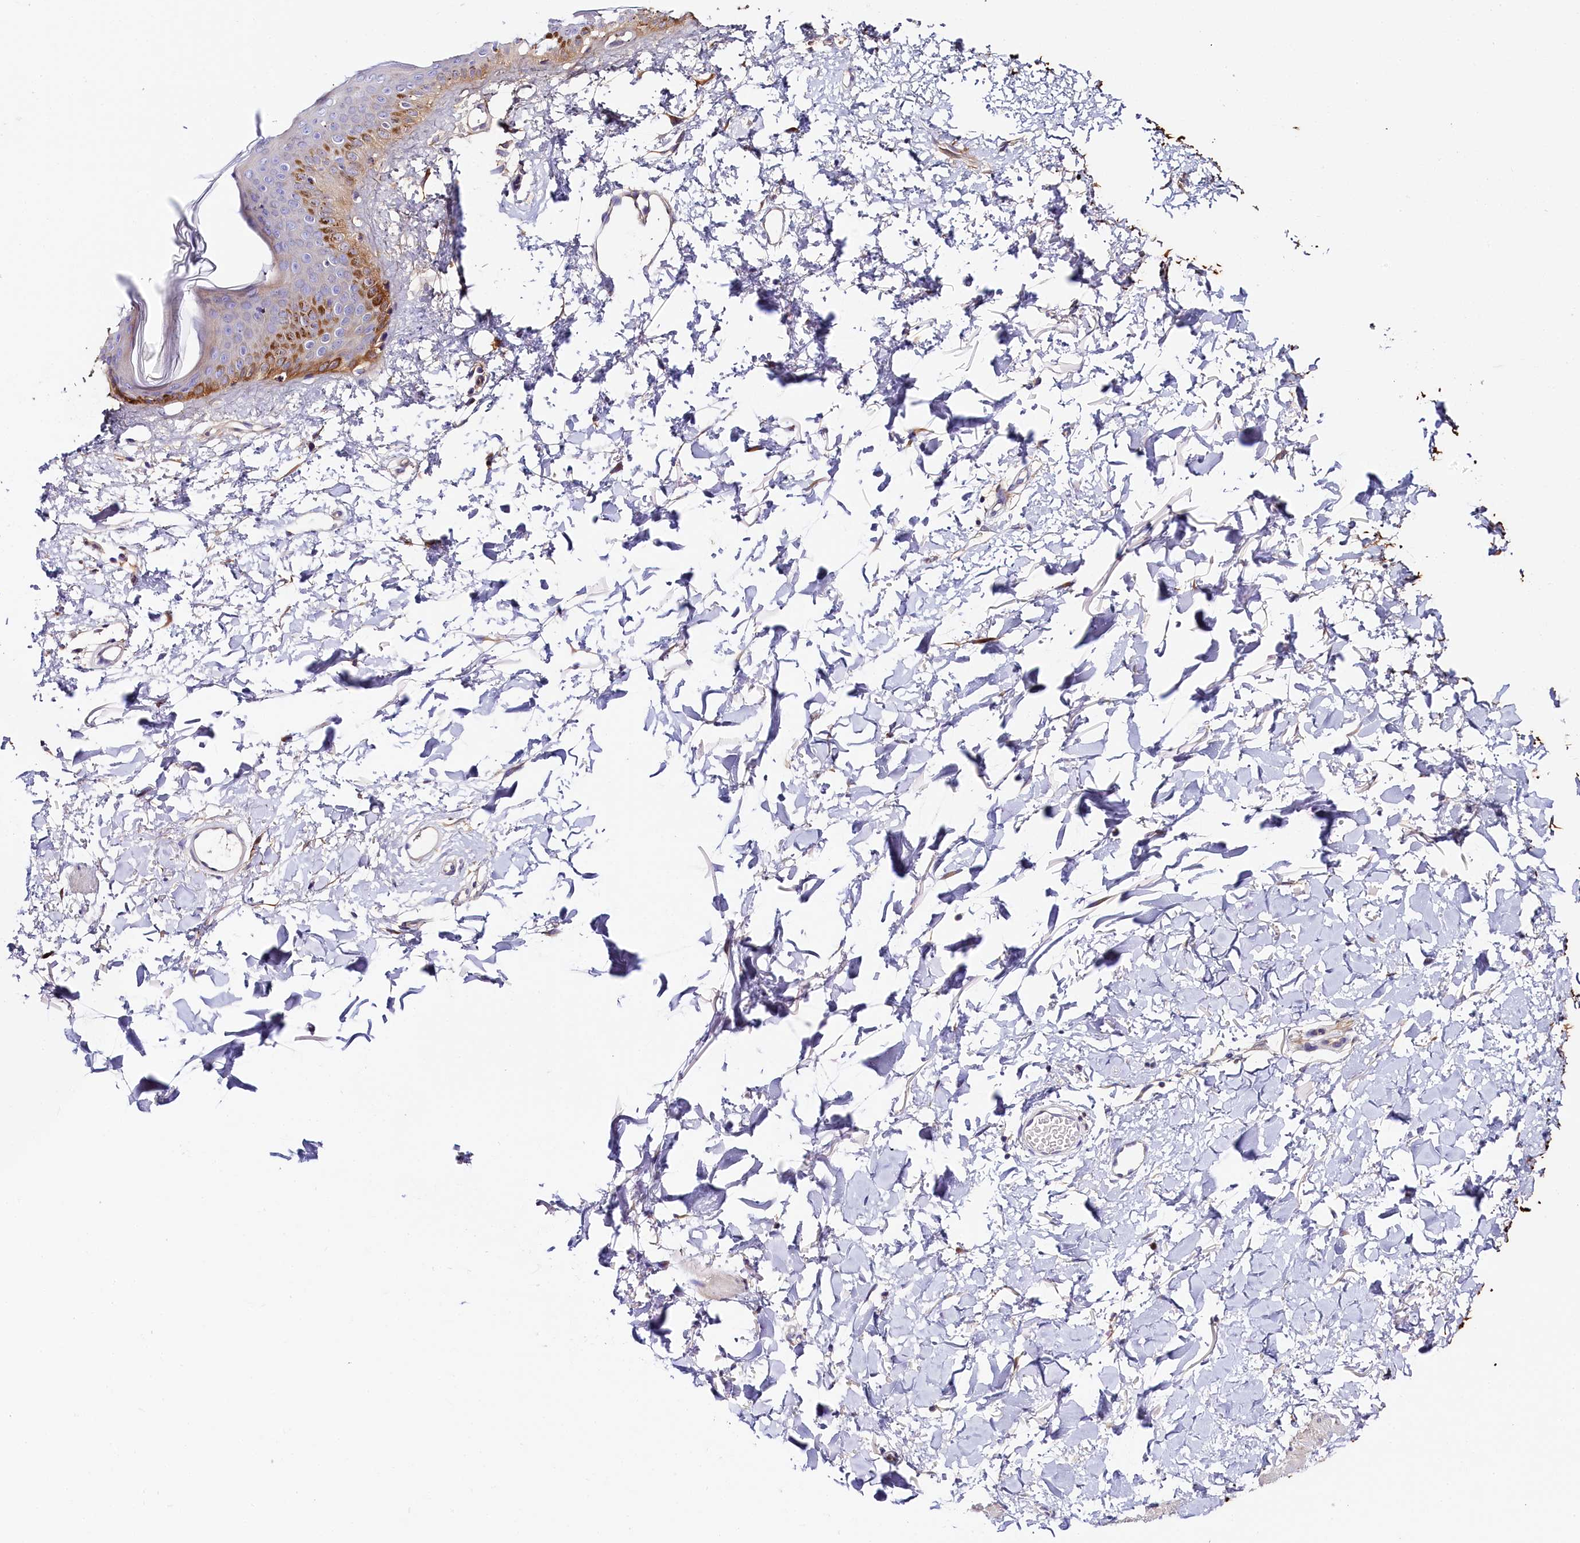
{"staining": {"intensity": "moderate", "quantity": ">75%", "location": "cytoplasmic/membranous"}, "tissue": "skin", "cell_type": "Fibroblasts", "image_type": "normal", "snomed": [{"axis": "morphology", "description": "Normal tissue, NOS"}, {"axis": "topography", "description": "Skin"}], "caption": "The micrograph demonstrates staining of unremarkable skin, revealing moderate cytoplasmic/membranous protein positivity (brown color) within fibroblasts. (DAB = brown stain, brightfield microscopy at high magnification).", "gene": "KATNB1", "patient": {"sex": "female", "age": 58}}